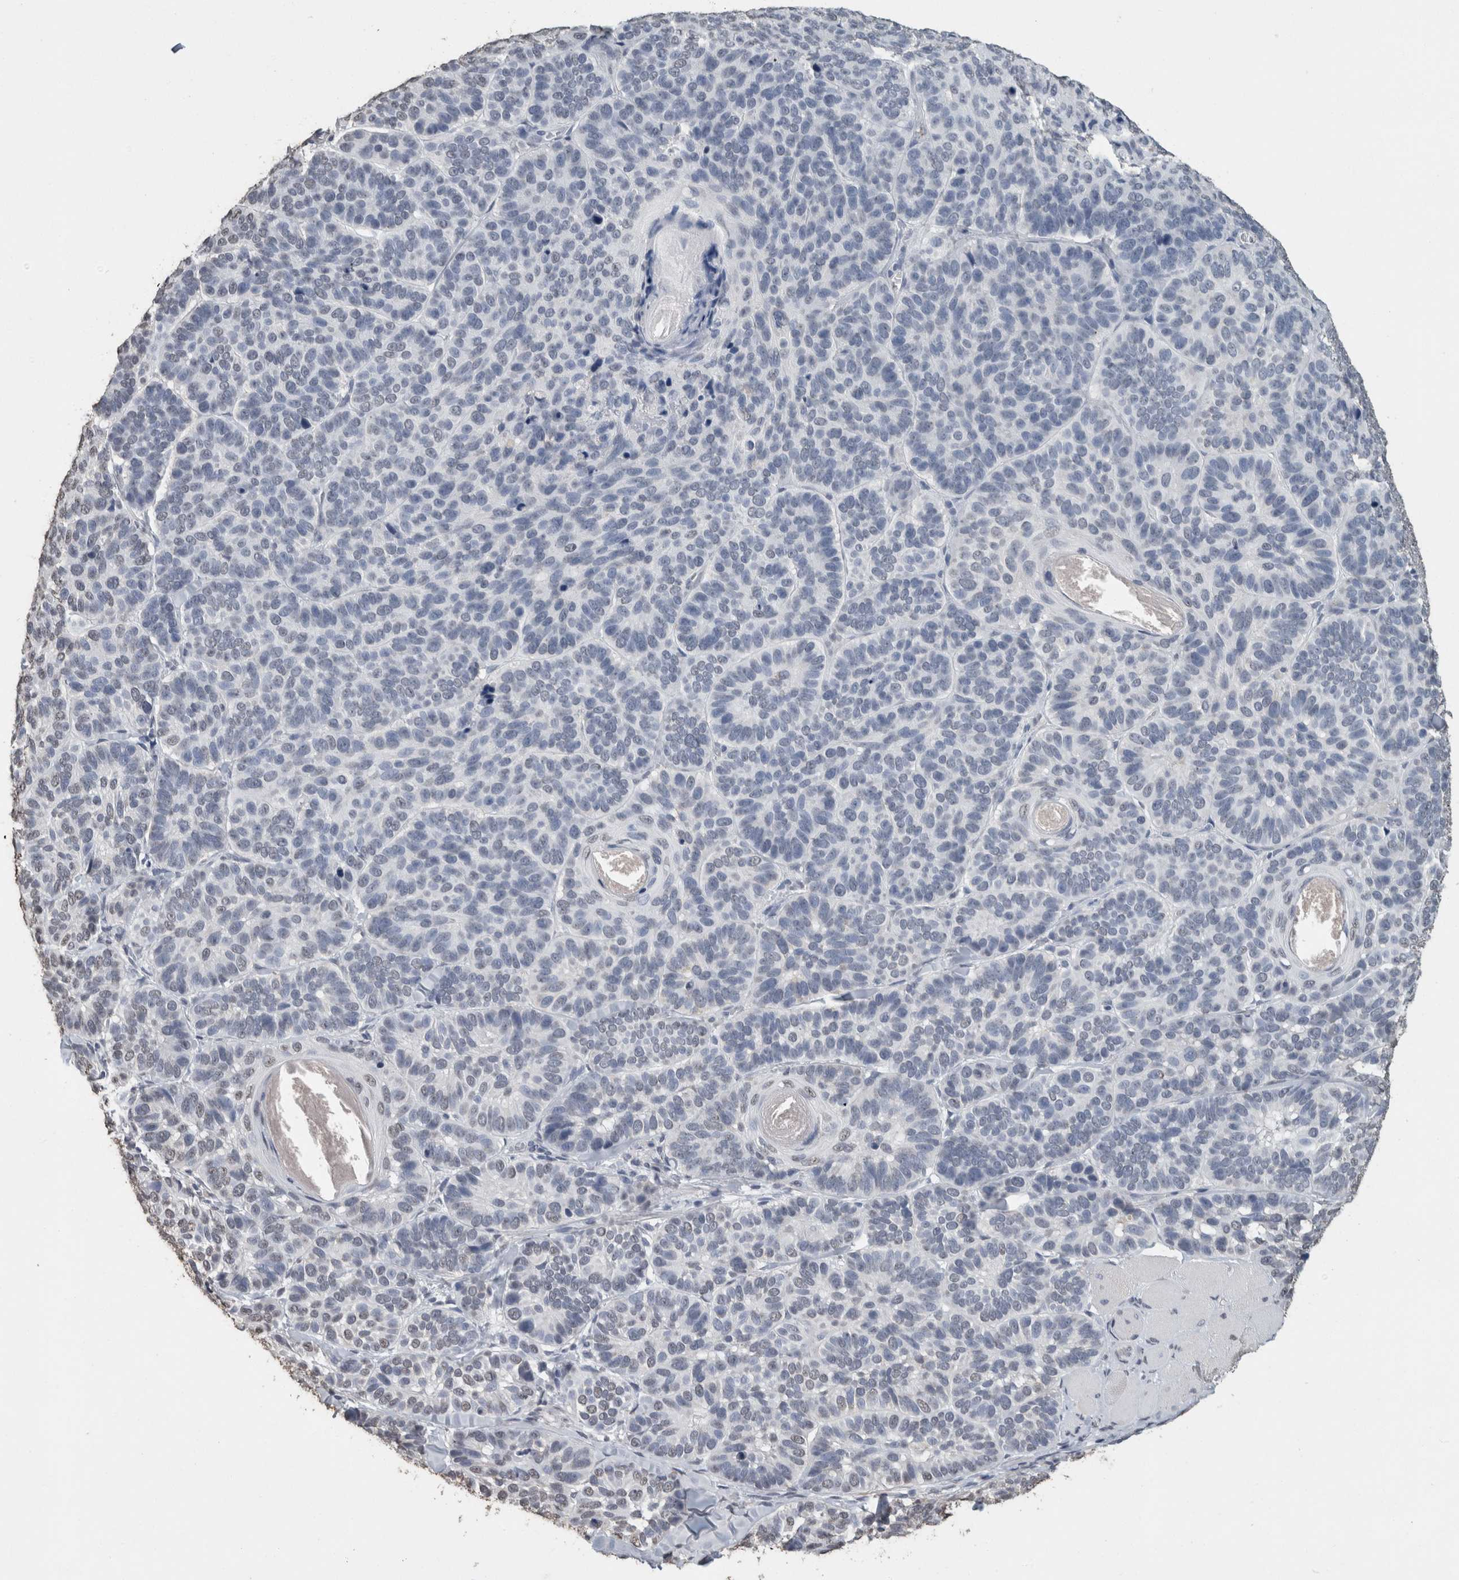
{"staining": {"intensity": "negative", "quantity": "none", "location": "none"}, "tissue": "skin cancer", "cell_type": "Tumor cells", "image_type": "cancer", "snomed": [{"axis": "morphology", "description": "Basal cell carcinoma"}, {"axis": "topography", "description": "Skin"}], "caption": "High magnification brightfield microscopy of skin cancer (basal cell carcinoma) stained with DAB (brown) and counterstained with hematoxylin (blue): tumor cells show no significant expression.", "gene": "LTBP1", "patient": {"sex": "male", "age": 62}}